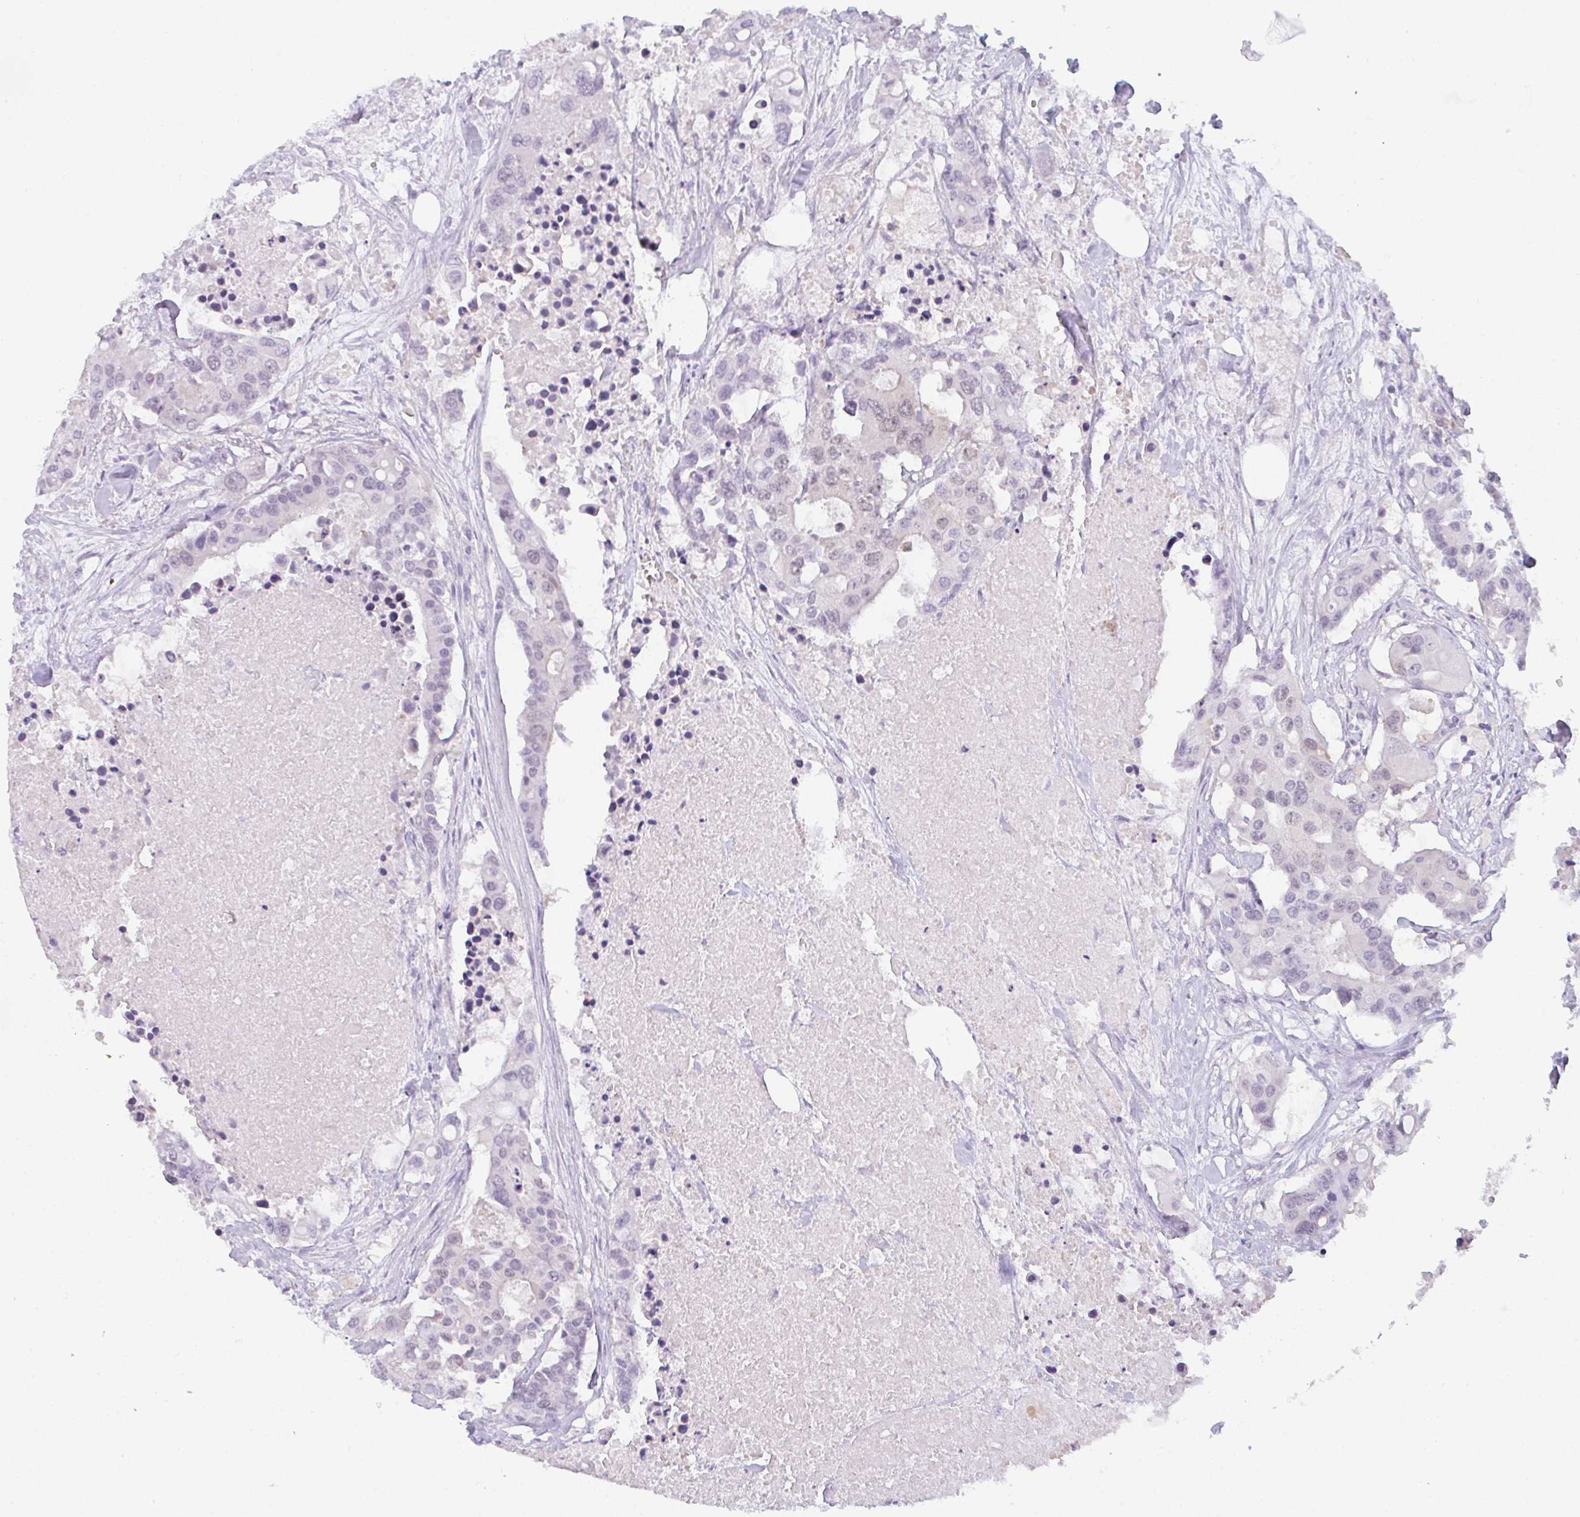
{"staining": {"intensity": "negative", "quantity": "none", "location": "none"}, "tissue": "colorectal cancer", "cell_type": "Tumor cells", "image_type": "cancer", "snomed": [{"axis": "morphology", "description": "Adenocarcinoma, NOS"}, {"axis": "topography", "description": "Colon"}], "caption": "Tumor cells are negative for protein expression in human colorectal cancer.", "gene": "CSE1L", "patient": {"sex": "male", "age": 77}}